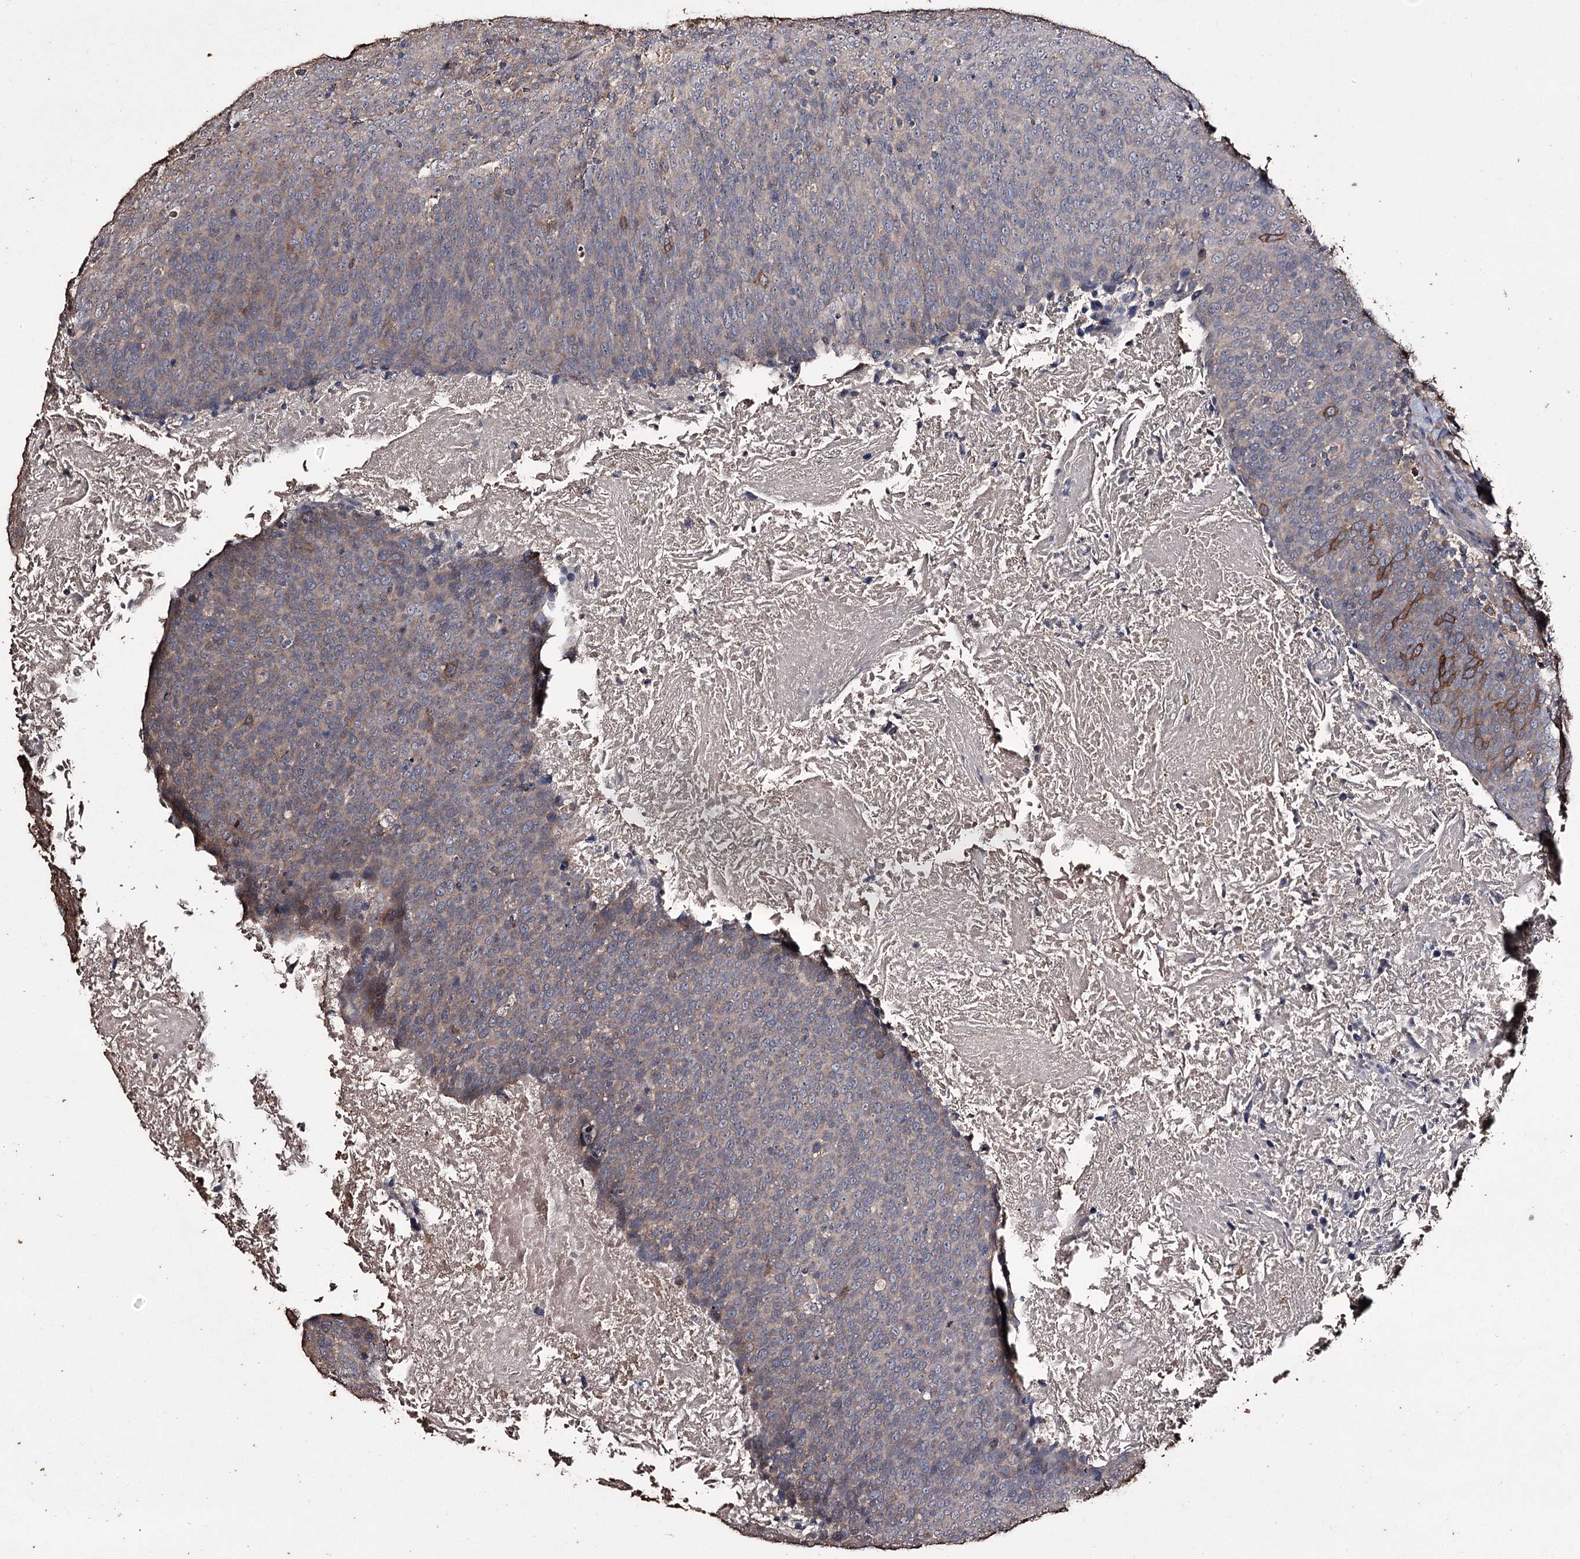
{"staining": {"intensity": "moderate", "quantity": "<25%", "location": "cytoplasmic/membranous"}, "tissue": "head and neck cancer", "cell_type": "Tumor cells", "image_type": "cancer", "snomed": [{"axis": "morphology", "description": "Squamous cell carcinoma, NOS"}, {"axis": "morphology", "description": "Squamous cell carcinoma, metastatic, NOS"}, {"axis": "topography", "description": "Lymph node"}, {"axis": "topography", "description": "Head-Neck"}], "caption": "Tumor cells reveal moderate cytoplasmic/membranous expression in approximately <25% of cells in metastatic squamous cell carcinoma (head and neck).", "gene": "ZNF662", "patient": {"sex": "male", "age": 62}}